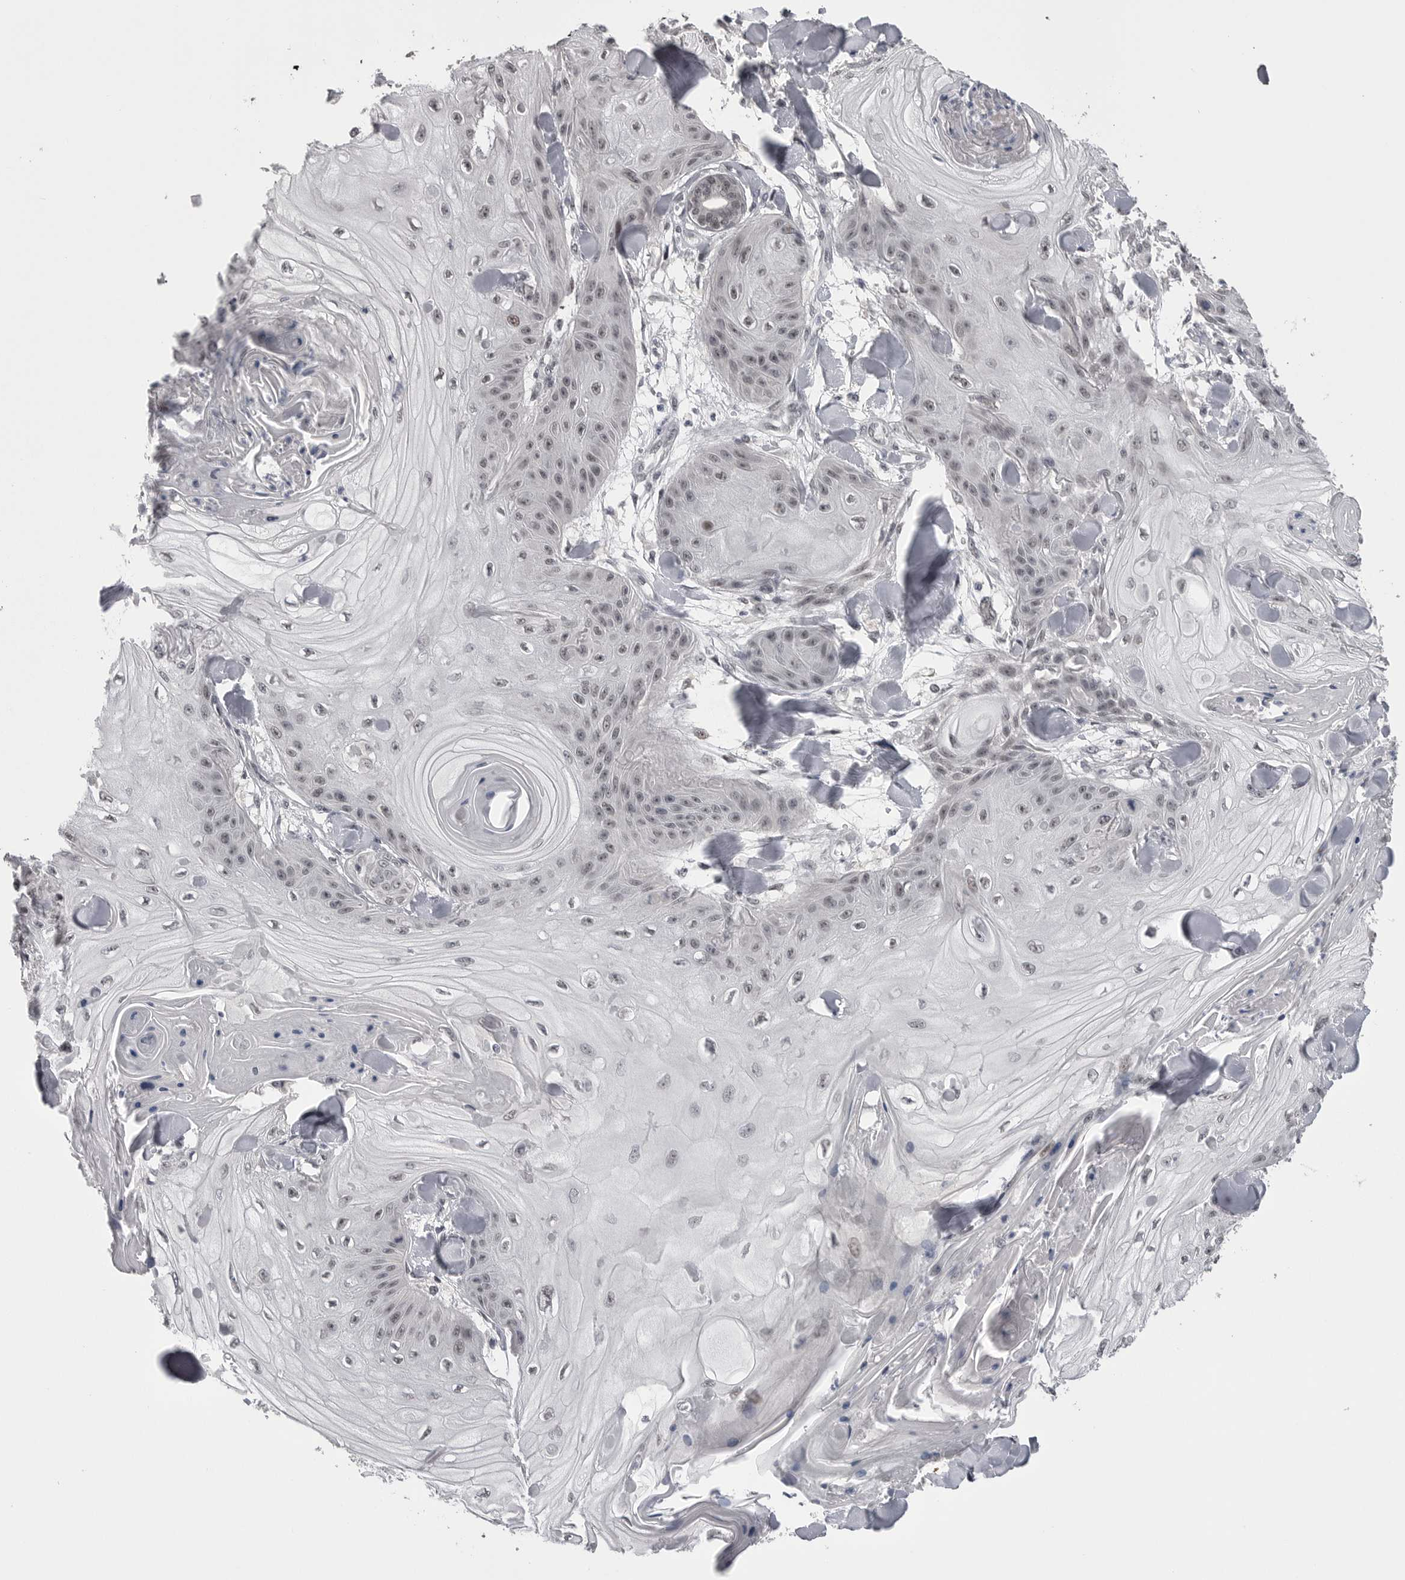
{"staining": {"intensity": "weak", "quantity": "<25%", "location": "nuclear"}, "tissue": "skin cancer", "cell_type": "Tumor cells", "image_type": "cancer", "snomed": [{"axis": "morphology", "description": "Squamous cell carcinoma, NOS"}, {"axis": "topography", "description": "Skin"}], "caption": "Photomicrograph shows no protein staining in tumor cells of skin cancer (squamous cell carcinoma) tissue.", "gene": "DLG2", "patient": {"sex": "male", "age": 74}}